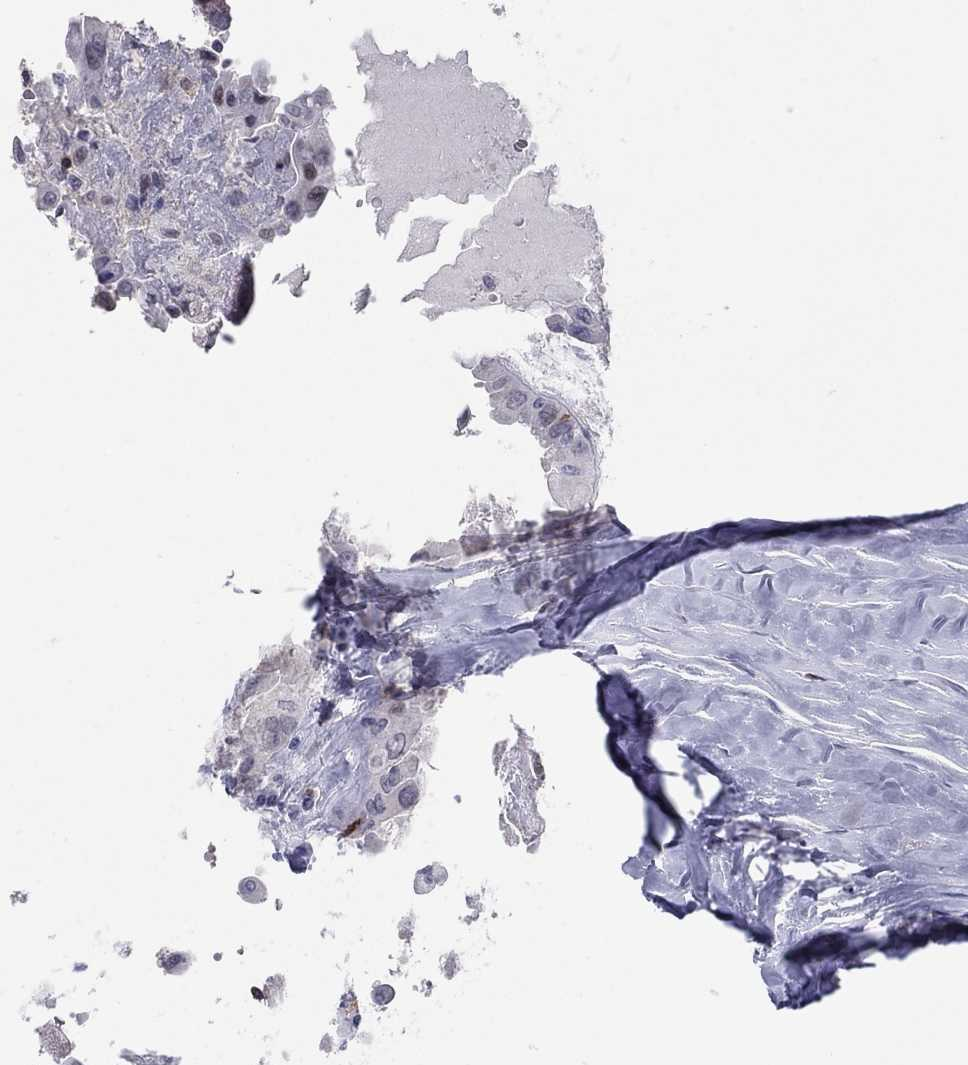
{"staining": {"intensity": "negative", "quantity": "none", "location": "none"}, "tissue": "thyroid cancer", "cell_type": "Tumor cells", "image_type": "cancer", "snomed": [{"axis": "morphology", "description": "Papillary adenocarcinoma, NOS"}, {"axis": "topography", "description": "Thyroid gland"}], "caption": "Tumor cells are negative for brown protein staining in thyroid cancer. (Stains: DAB (3,3'-diaminobenzidine) immunohistochemistry with hematoxylin counter stain, Microscopy: brightfield microscopy at high magnification).", "gene": "ITGAE", "patient": {"sex": "female", "age": 37}}